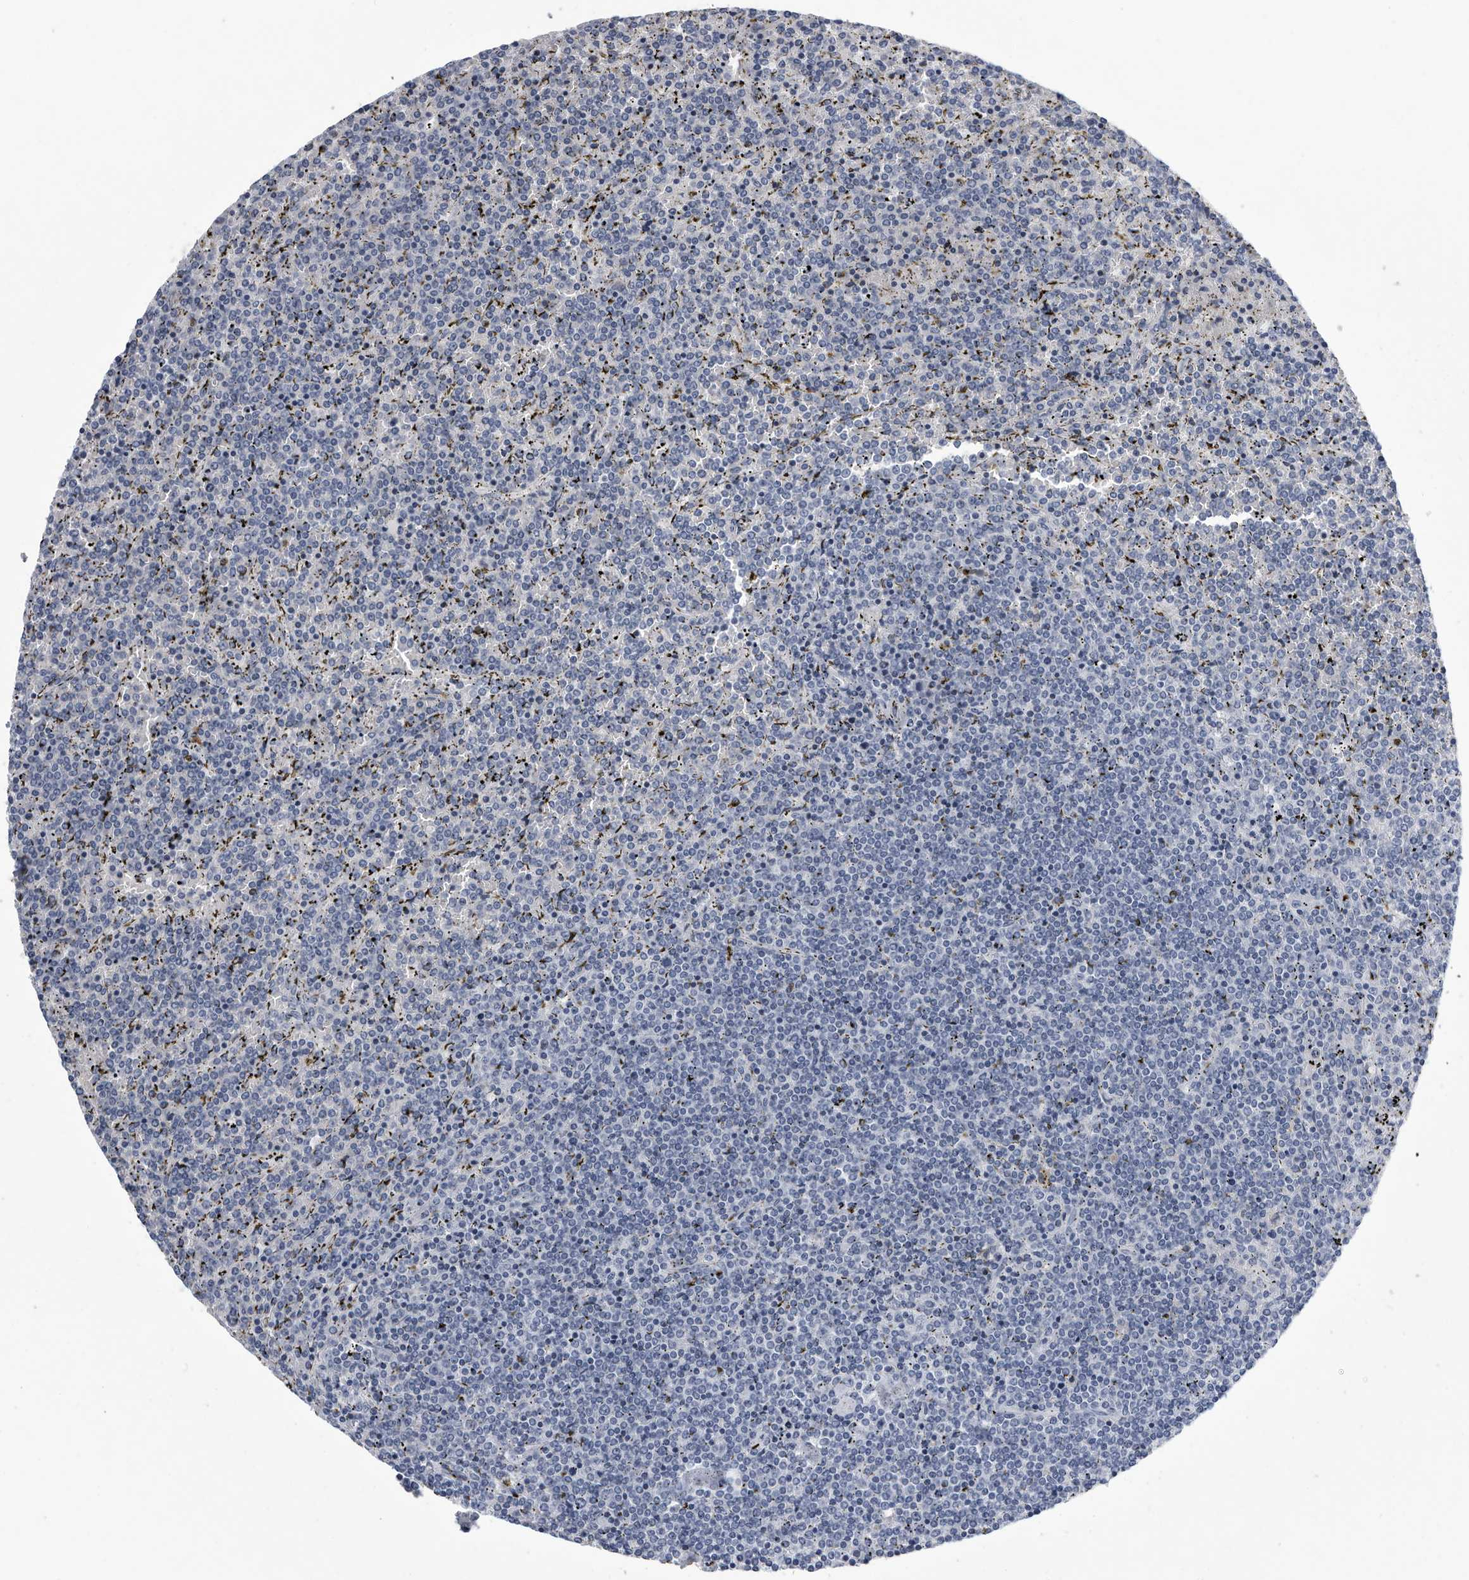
{"staining": {"intensity": "negative", "quantity": "none", "location": "none"}, "tissue": "lymphoma", "cell_type": "Tumor cells", "image_type": "cancer", "snomed": [{"axis": "morphology", "description": "Malignant lymphoma, non-Hodgkin's type, Low grade"}, {"axis": "topography", "description": "Spleen"}], "caption": "An image of human lymphoma is negative for staining in tumor cells.", "gene": "BTBD6", "patient": {"sex": "female", "age": 19}}